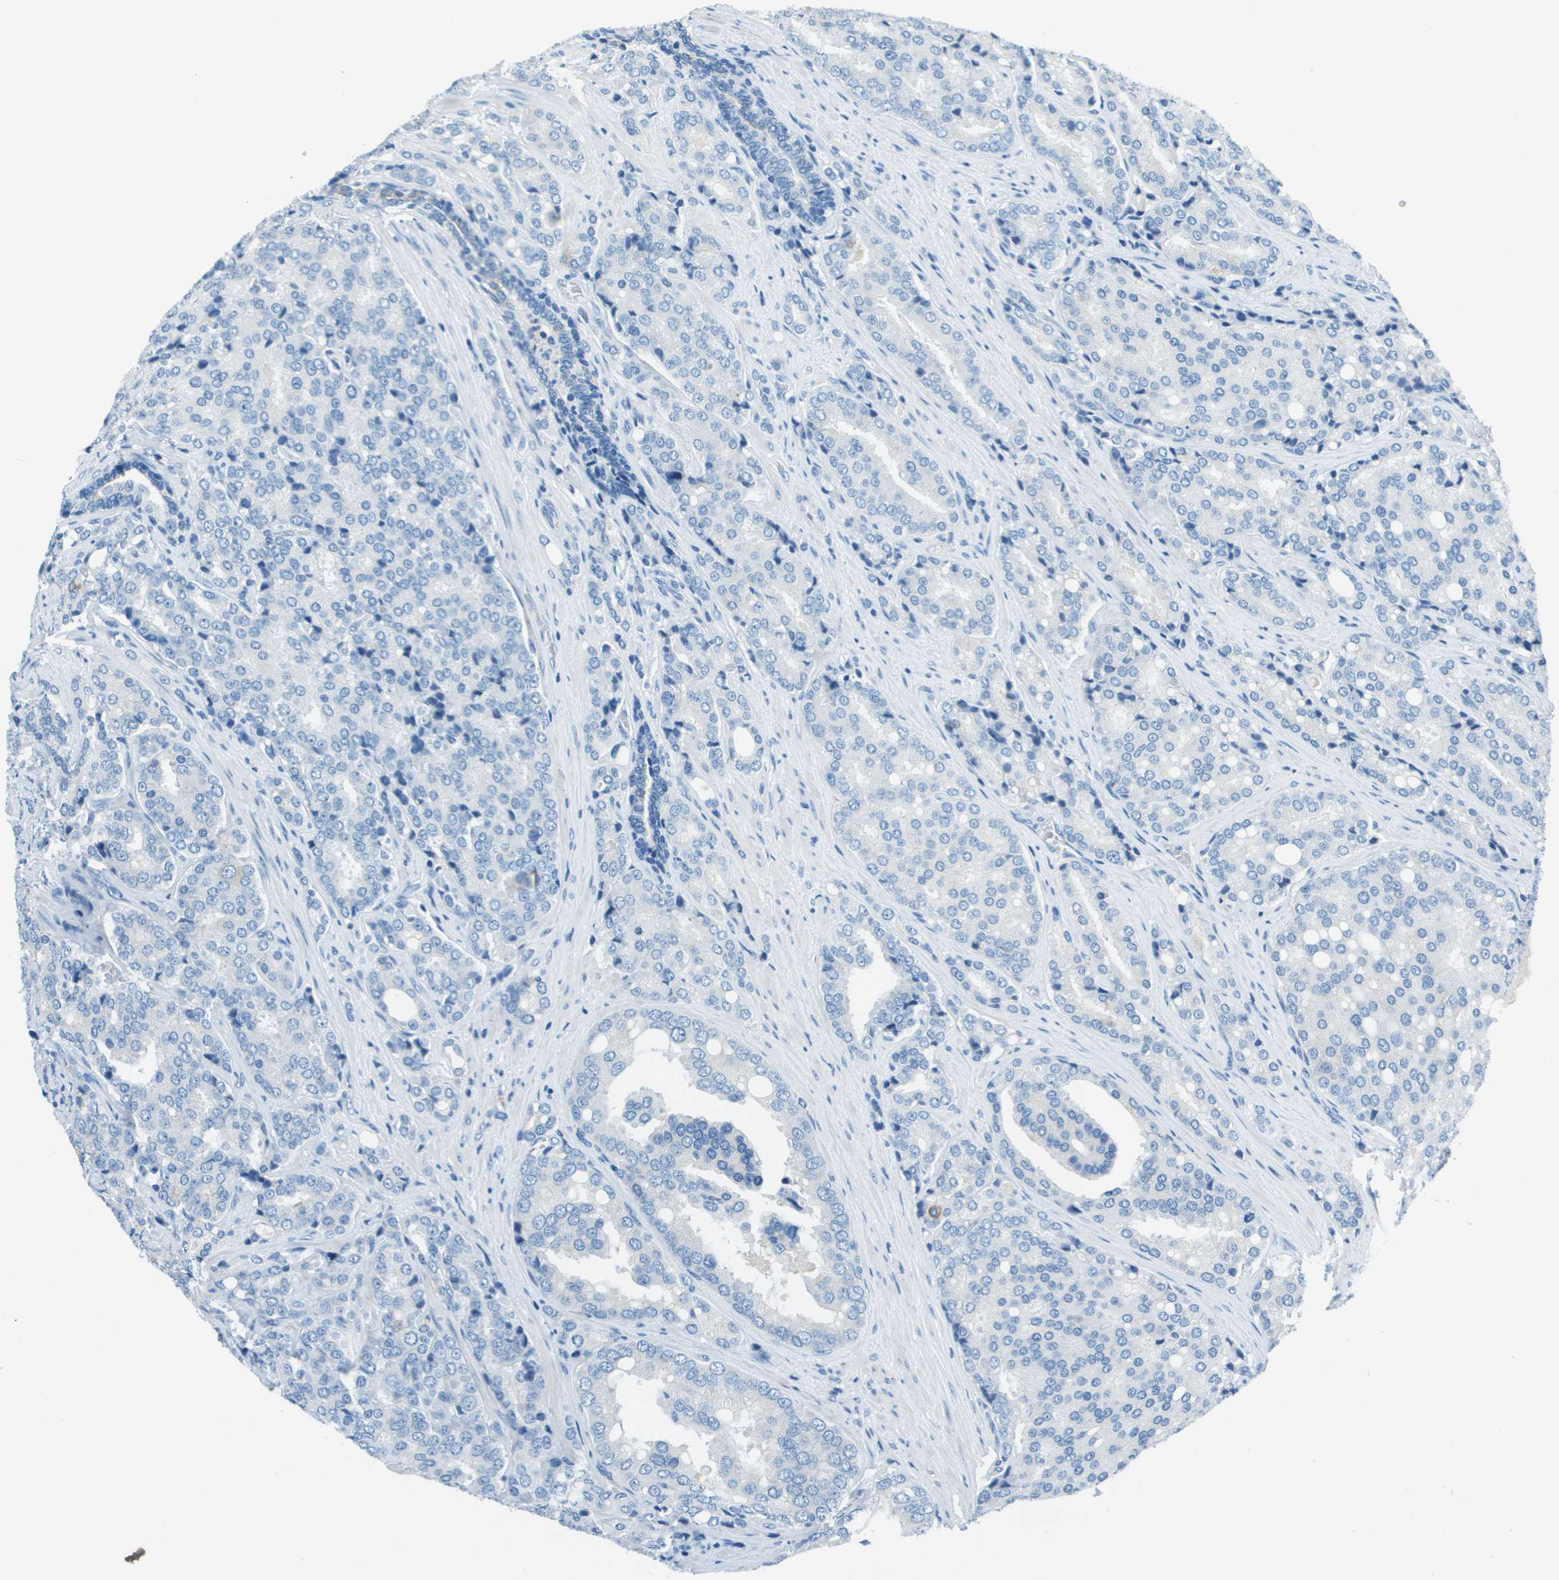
{"staining": {"intensity": "negative", "quantity": "none", "location": "none"}, "tissue": "prostate cancer", "cell_type": "Tumor cells", "image_type": "cancer", "snomed": [{"axis": "morphology", "description": "Adenocarcinoma, High grade"}, {"axis": "topography", "description": "Prostate"}], "caption": "DAB (3,3'-diaminobenzidine) immunohistochemical staining of human adenocarcinoma (high-grade) (prostate) shows no significant positivity in tumor cells. (Immunohistochemistry, brightfield microscopy, high magnification).", "gene": "SLC16A10", "patient": {"sex": "male", "age": 50}}